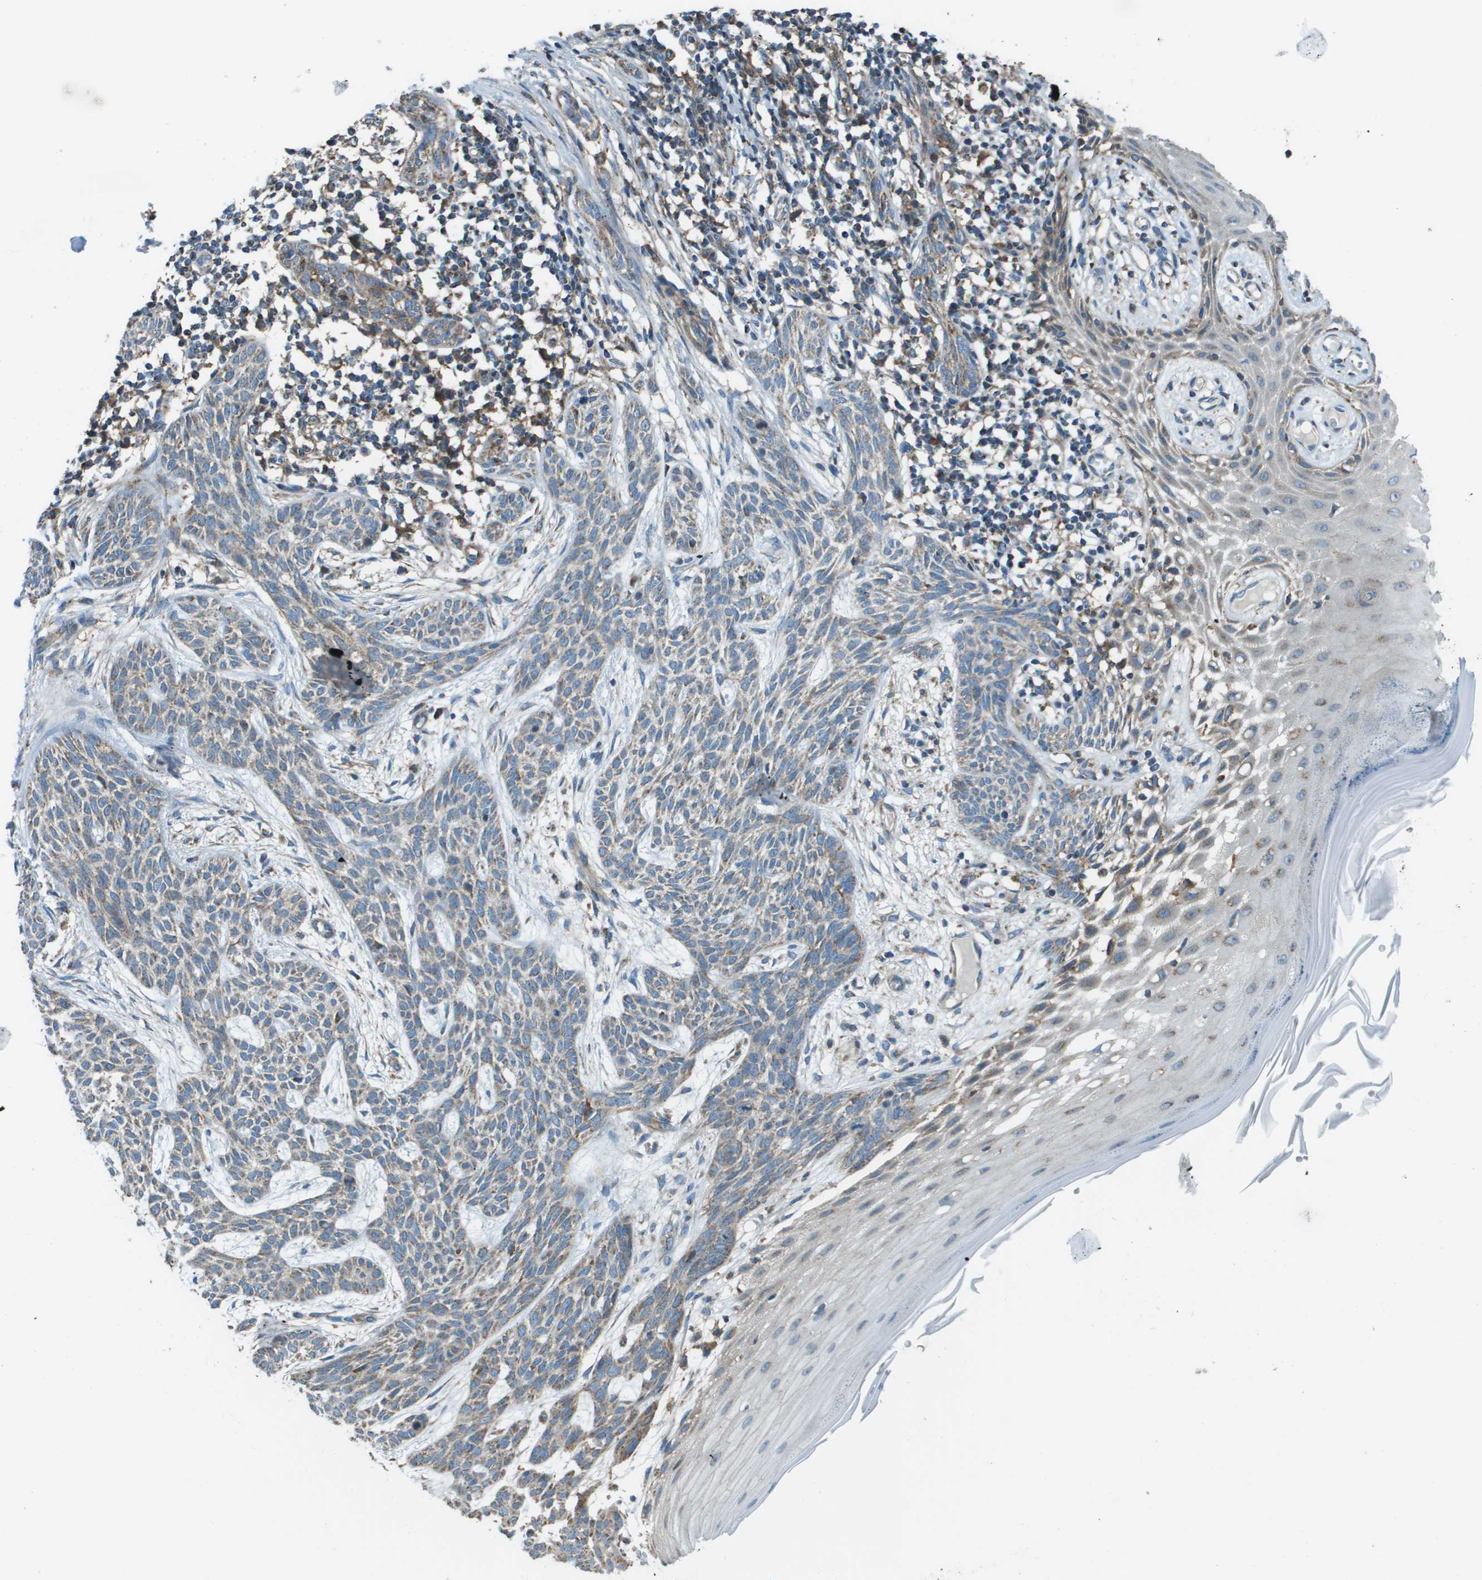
{"staining": {"intensity": "weak", "quantity": ">75%", "location": "cytoplasmic/membranous"}, "tissue": "skin cancer", "cell_type": "Tumor cells", "image_type": "cancer", "snomed": [{"axis": "morphology", "description": "Basal cell carcinoma"}, {"axis": "topography", "description": "Skin"}], "caption": "Immunohistochemistry (DAB (3,3'-diaminobenzidine)) staining of human skin basal cell carcinoma shows weak cytoplasmic/membranous protein expression in about >75% of tumor cells.", "gene": "TMEM51", "patient": {"sex": "female", "age": 59}}